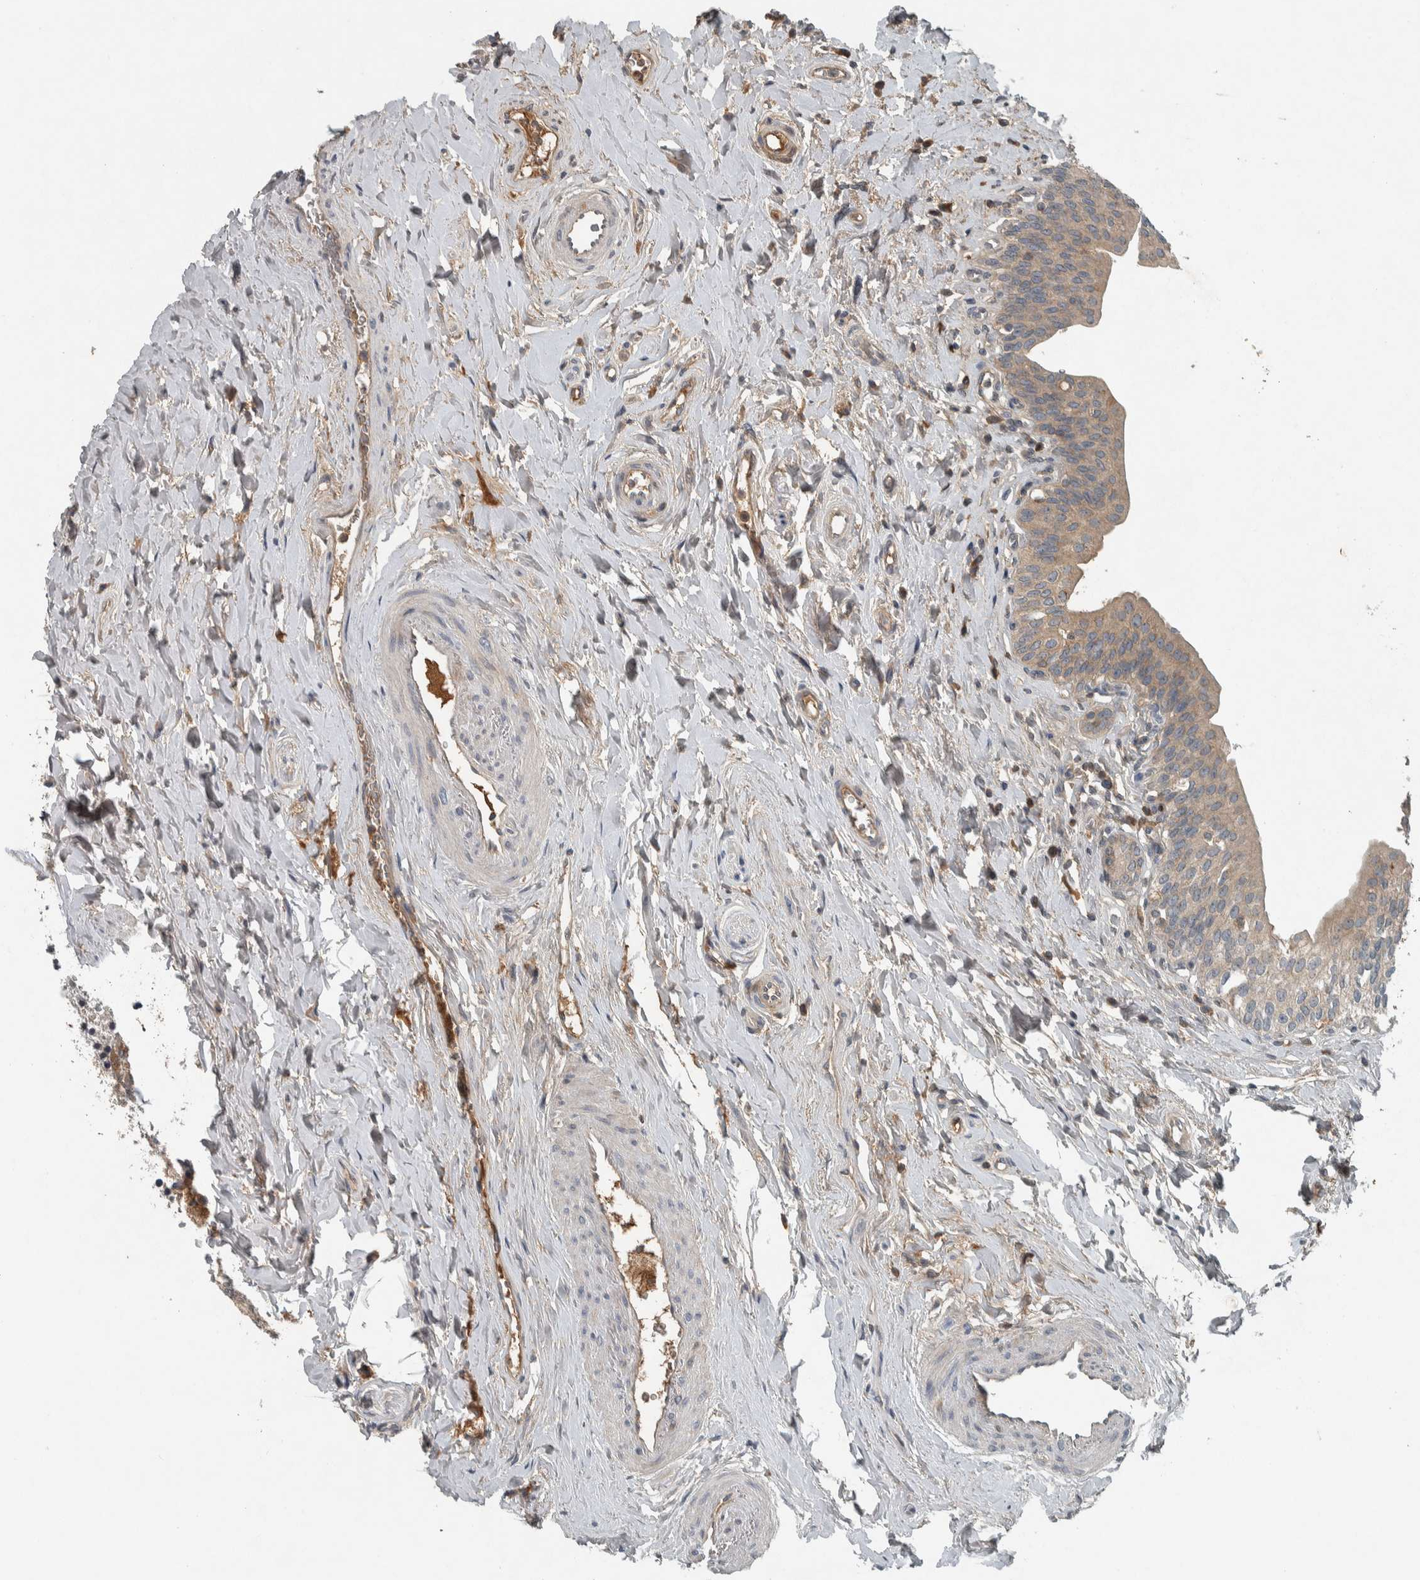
{"staining": {"intensity": "weak", "quantity": ">75%", "location": "cytoplasmic/membranous"}, "tissue": "urinary bladder", "cell_type": "Urothelial cells", "image_type": "normal", "snomed": [{"axis": "morphology", "description": "Normal tissue, NOS"}, {"axis": "topography", "description": "Urinary bladder"}], "caption": "An image of urinary bladder stained for a protein exhibits weak cytoplasmic/membranous brown staining in urothelial cells. The staining was performed using DAB (3,3'-diaminobenzidine), with brown indicating positive protein expression. Nuclei are stained blue with hematoxylin.", "gene": "CLCN2", "patient": {"sex": "male", "age": 83}}